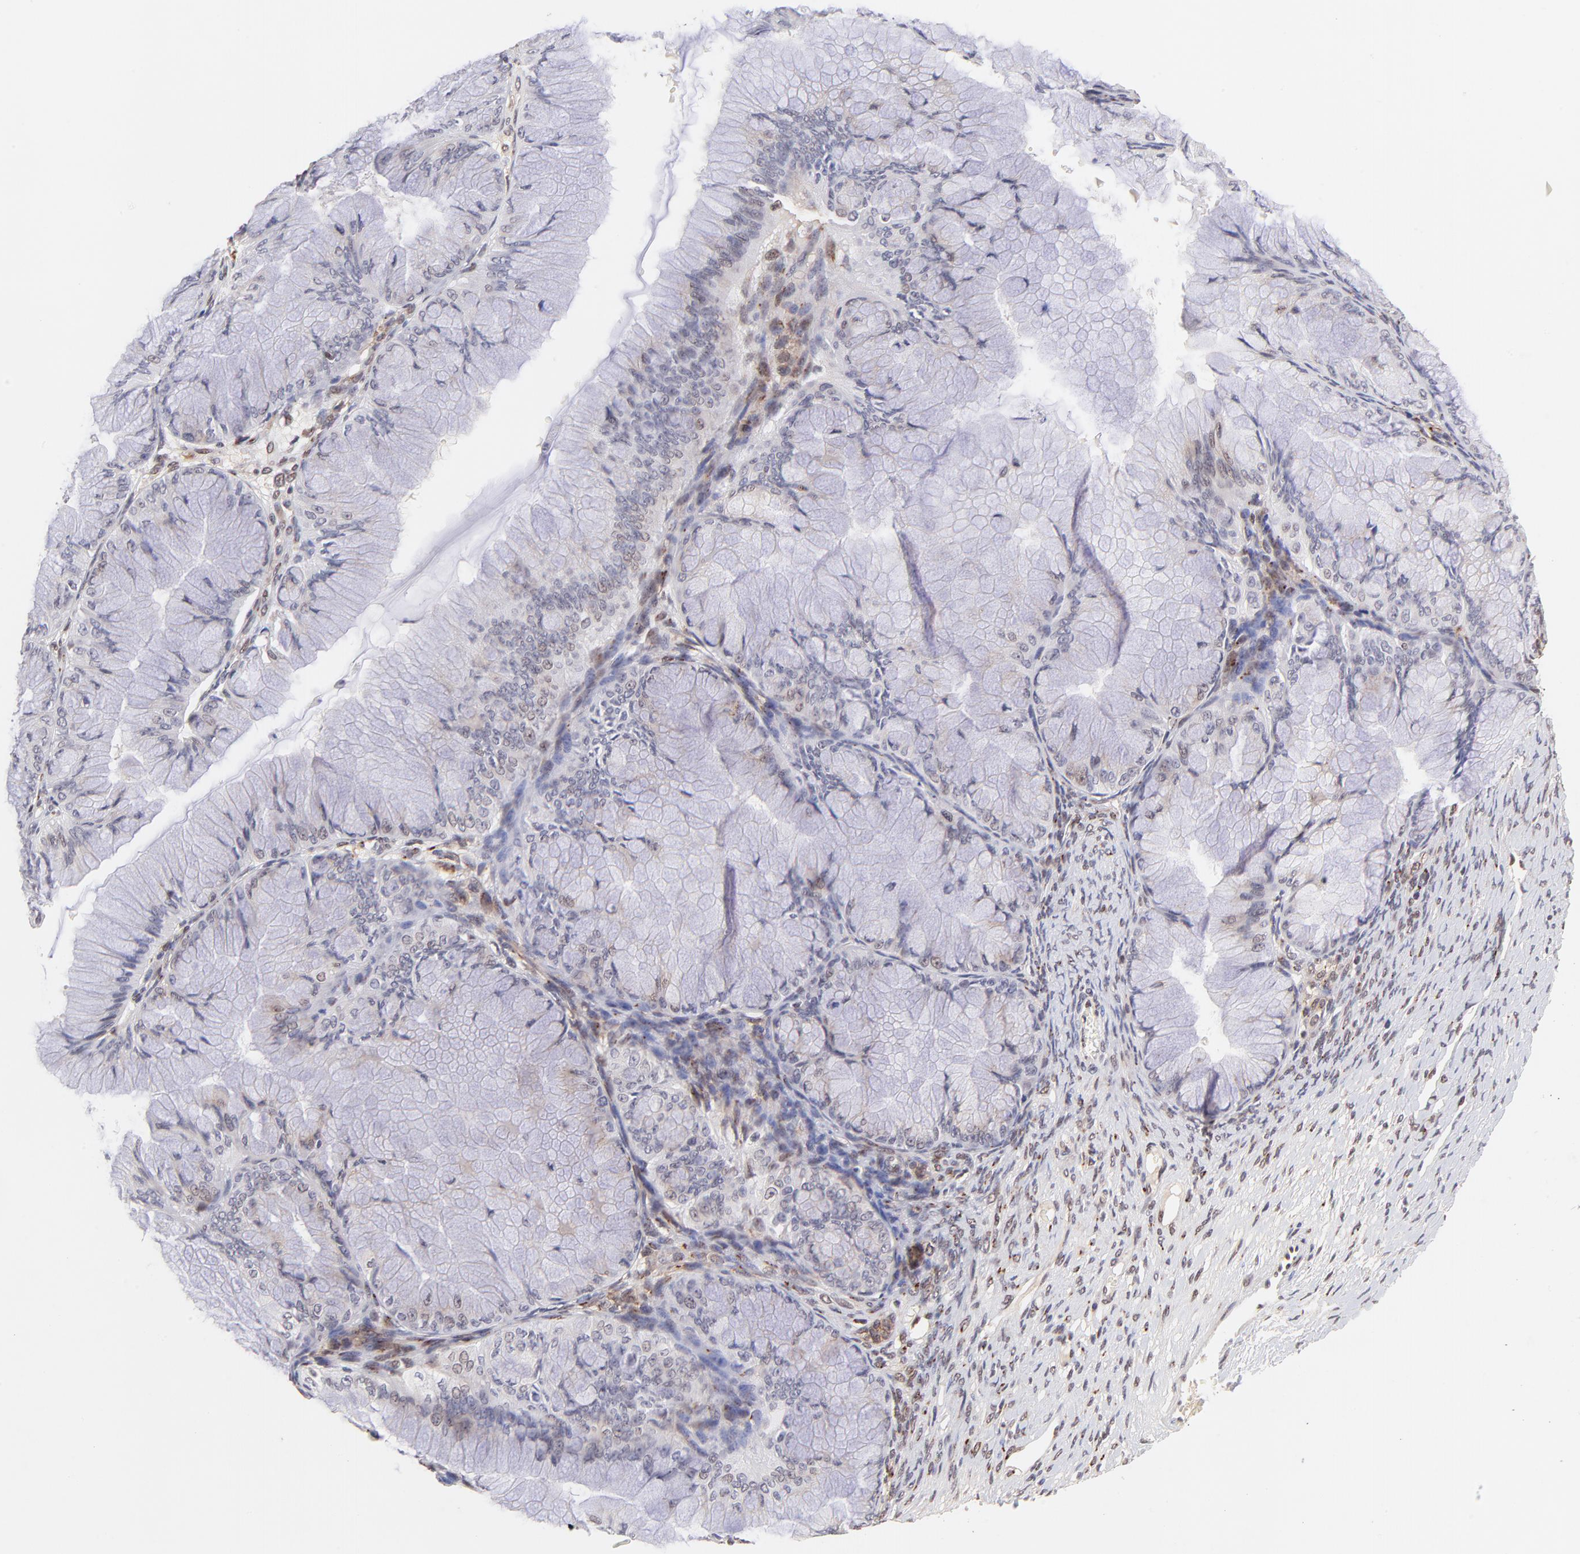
{"staining": {"intensity": "weak", "quantity": "<25%", "location": "nuclear"}, "tissue": "ovarian cancer", "cell_type": "Tumor cells", "image_type": "cancer", "snomed": [{"axis": "morphology", "description": "Cystadenocarcinoma, mucinous, NOS"}, {"axis": "topography", "description": "Ovary"}], "caption": "An immunohistochemistry (IHC) photomicrograph of ovarian cancer is shown. There is no staining in tumor cells of ovarian cancer.", "gene": "MED12", "patient": {"sex": "female", "age": 63}}